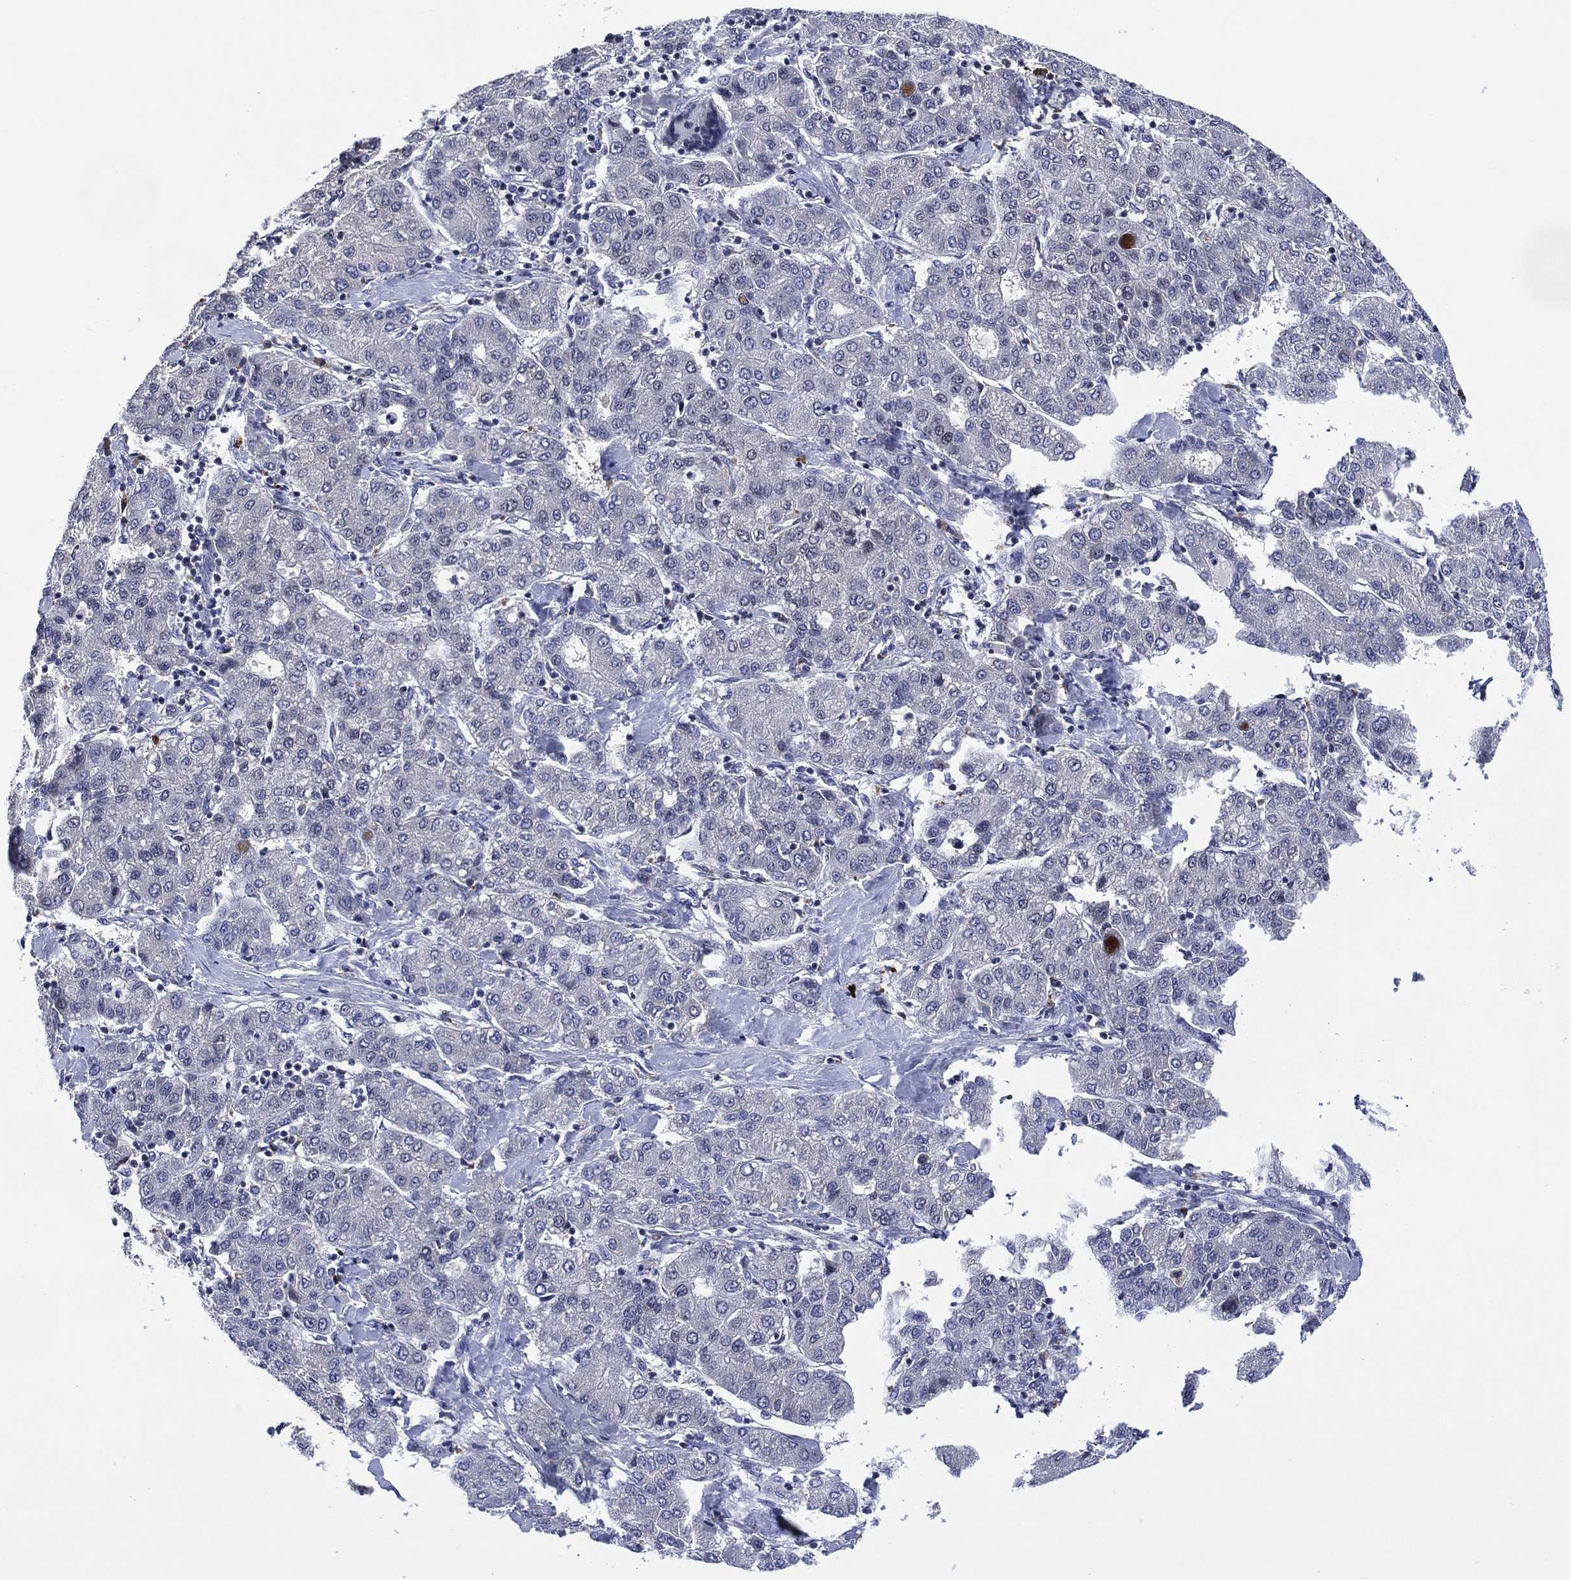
{"staining": {"intensity": "negative", "quantity": "none", "location": "none"}, "tissue": "liver cancer", "cell_type": "Tumor cells", "image_type": "cancer", "snomed": [{"axis": "morphology", "description": "Carcinoma, Hepatocellular, NOS"}, {"axis": "topography", "description": "Liver"}], "caption": "Hepatocellular carcinoma (liver) was stained to show a protein in brown. There is no significant expression in tumor cells.", "gene": "USP26", "patient": {"sex": "male", "age": 65}}